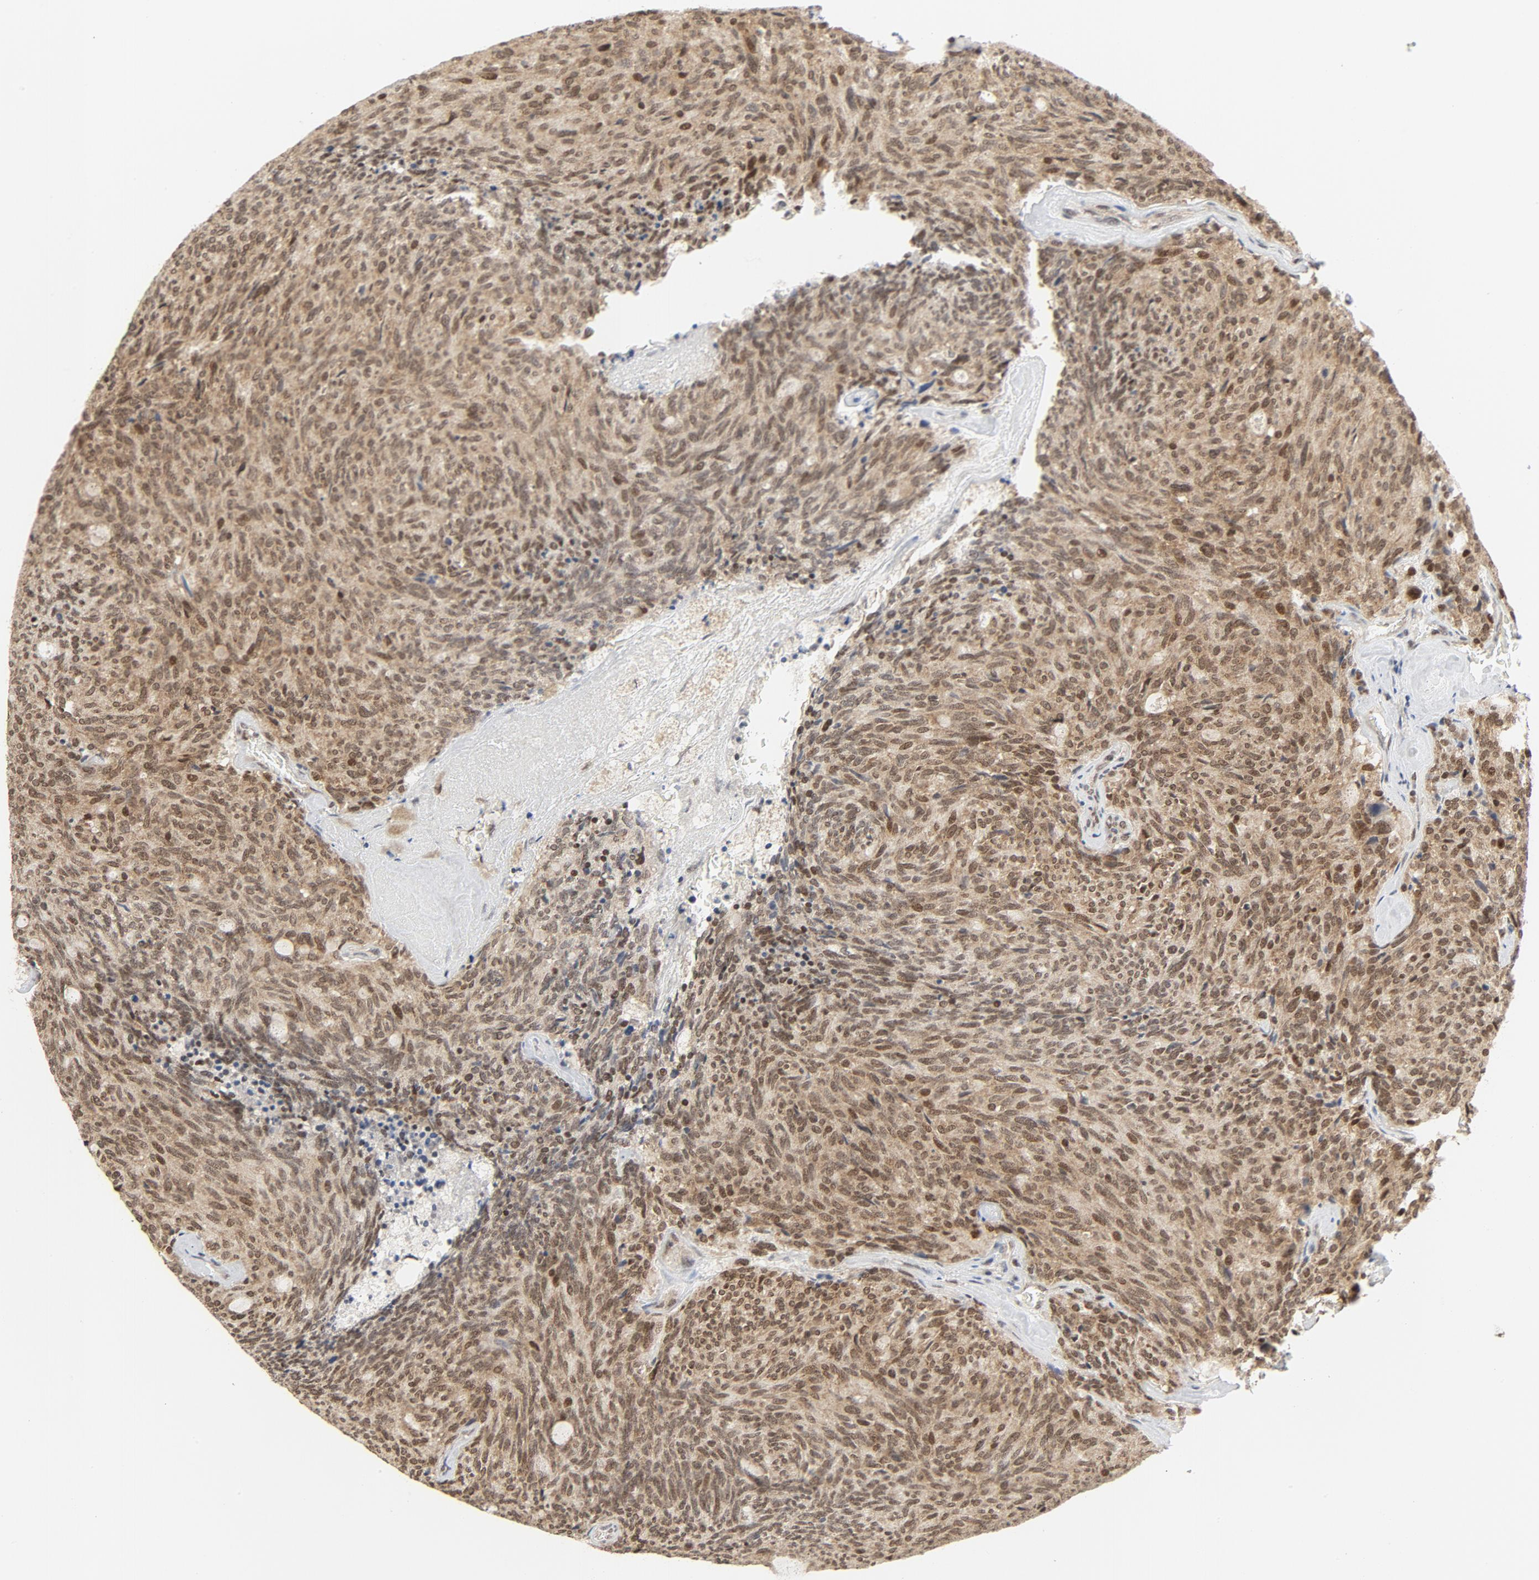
{"staining": {"intensity": "moderate", "quantity": ">75%", "location": "nuclear"}, "tissue": "carcinoid", "cell_type": "Tumor cells", "image_type": "cancer", "snomed": [{"axis": "morphology", "description": "Carcinoid, malignant, NOS"}, {"axis": "topography", "description": "Pancreas"}], "caption": "A histopathology image of carcinoid (malignant) stained for a protein displays moderate nuclear brown staining in tumor cells. (DAB (3,3'-diaminobenzidine) = brown stain, brightfield microscopy at high magnification).", "gene": "ERCC1", "patient": {"sex": "female", "age": 54}}